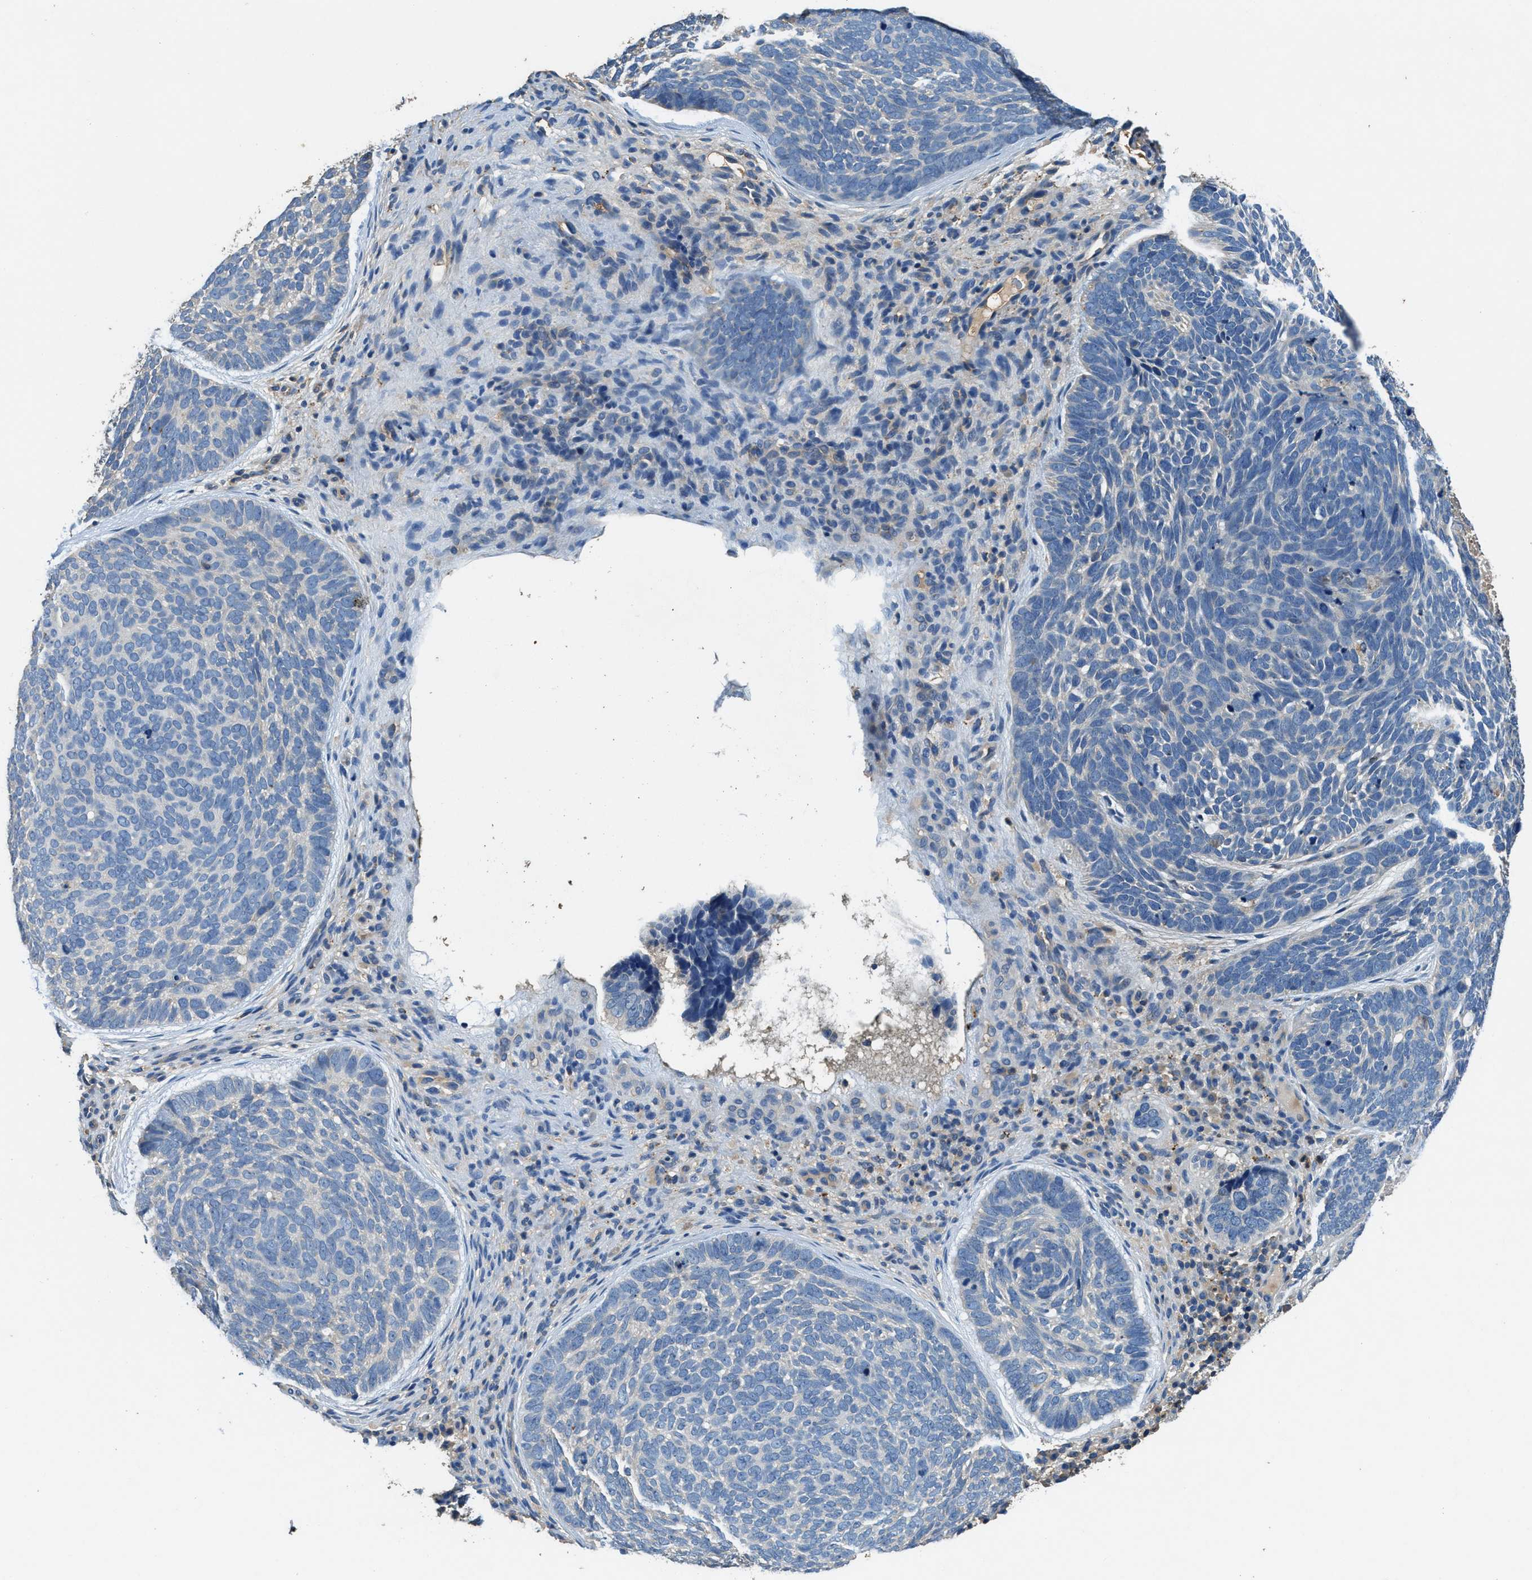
{"staining": {"intensity": "negative", "quantity": "none", "location": "none"}, "tissue": "skin cancer", "cell_type": "Tumor cells", "image_type": "cancer", "snomed": [{"axis": "morphology", "description": "Basal cell carcinoma"}, {"axis": "topography", "description": "Skin"}, {"axis": "topography", "description": "Skin of head"}], "caption": "Immunohistochemical staining of skin basal cell carcinoma exhibits no significant positivity in tumor cells.", "gene": "BLOC1S1", "patient": {"sex": "female", "age": 85}}